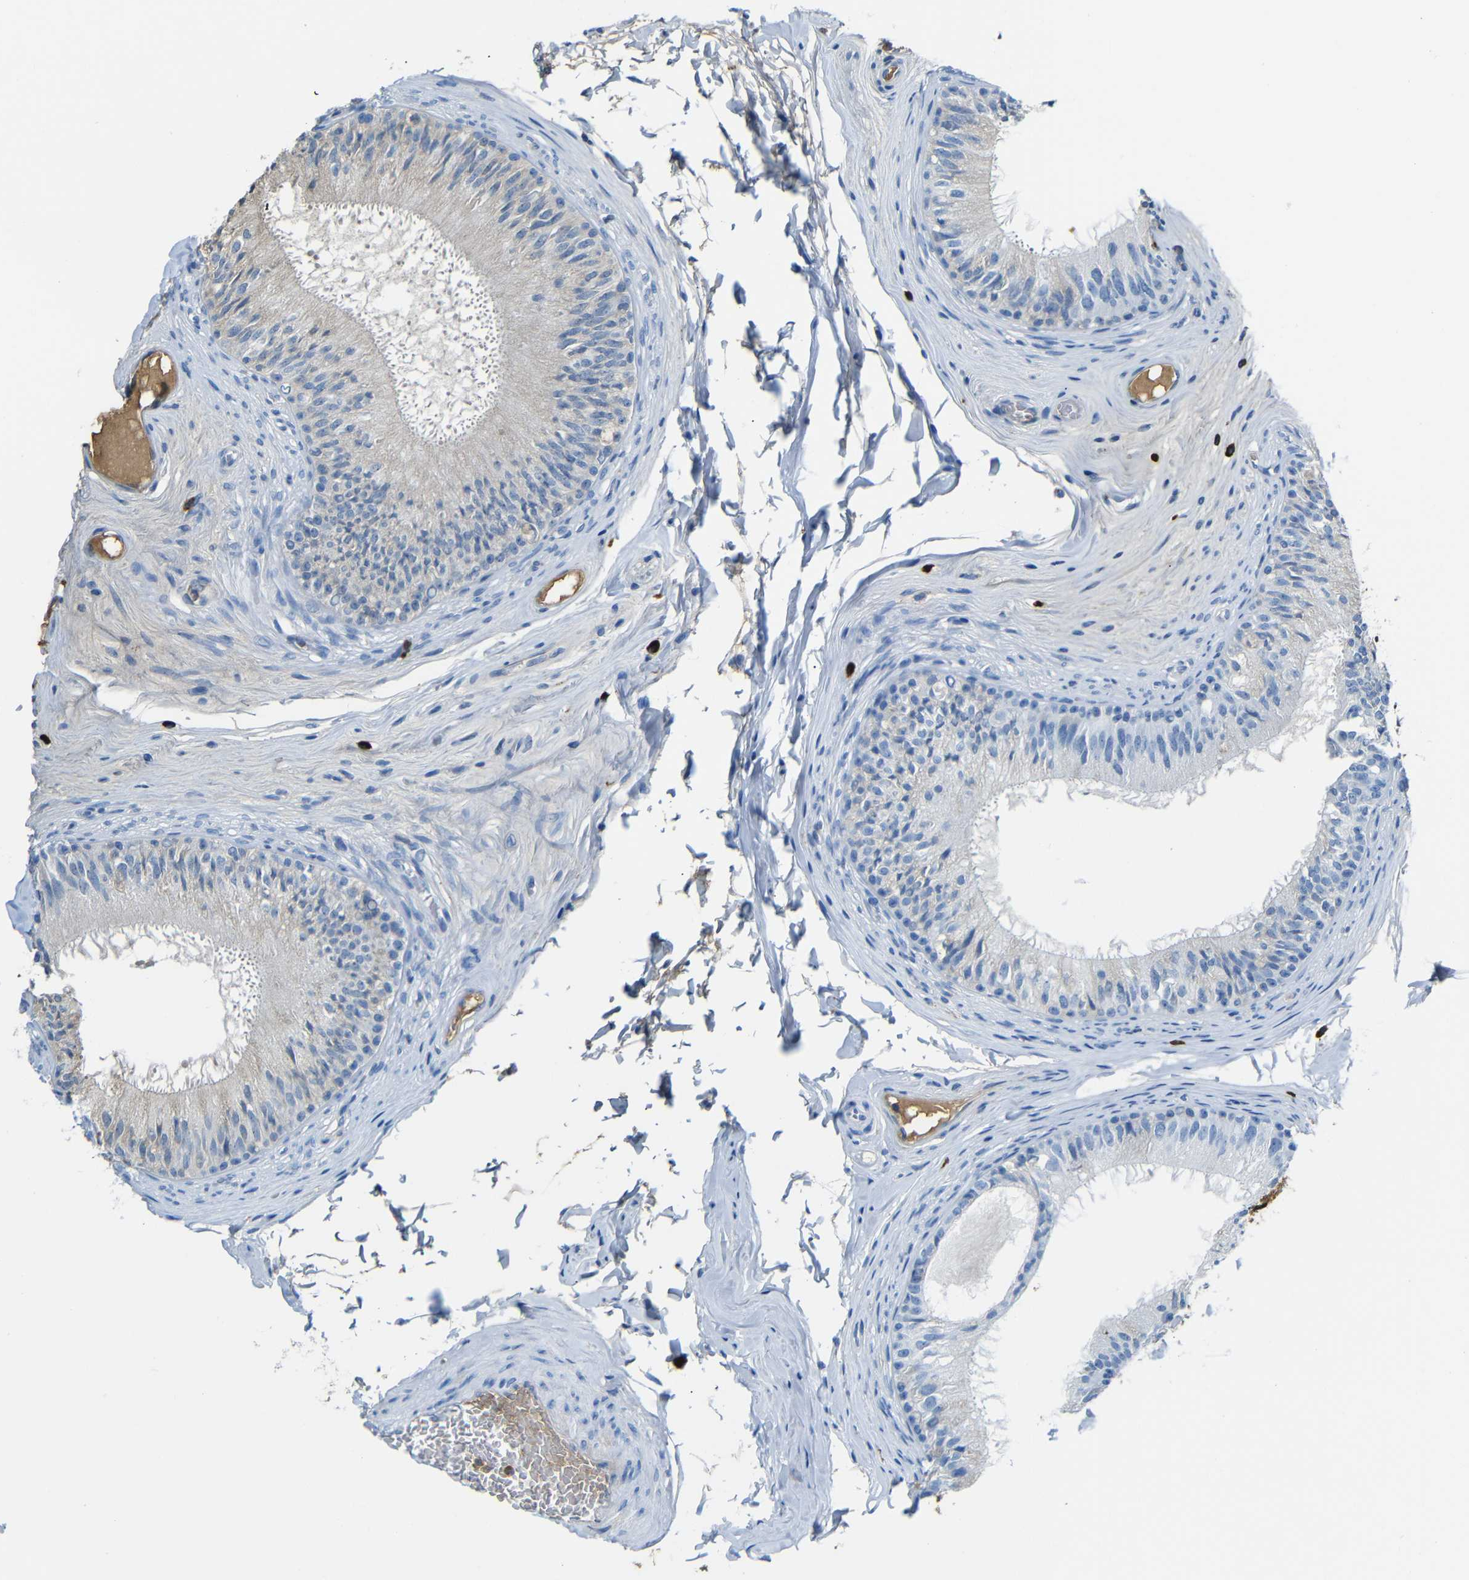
{"staining": {"intensity": "weak", "quantity": "25%-75%", "location": "cytoplasmic/membranous"}, "tissue": "epididymis", "cell_type": "Glandular cells", "image_type": "normal", "snomed": [{"axis": "morphology", "description": "Normal tissue, NOS"}, {"axis": "topography", "description": "Testis"}, {"axis": "topography", "description": "Epididymis"}], "caption": "Glandular cells display low levels of weak cytoplasmic/membranous positivity in approximately 25%-75% of cells in benign epididymis. The staining is performed using DAB brown chromogen to label protein expression. The nuclei are counter-stained blue using hematoxylin.", "gene": "SERPINA1", "patient": {"sex": "male", "age": 36}}